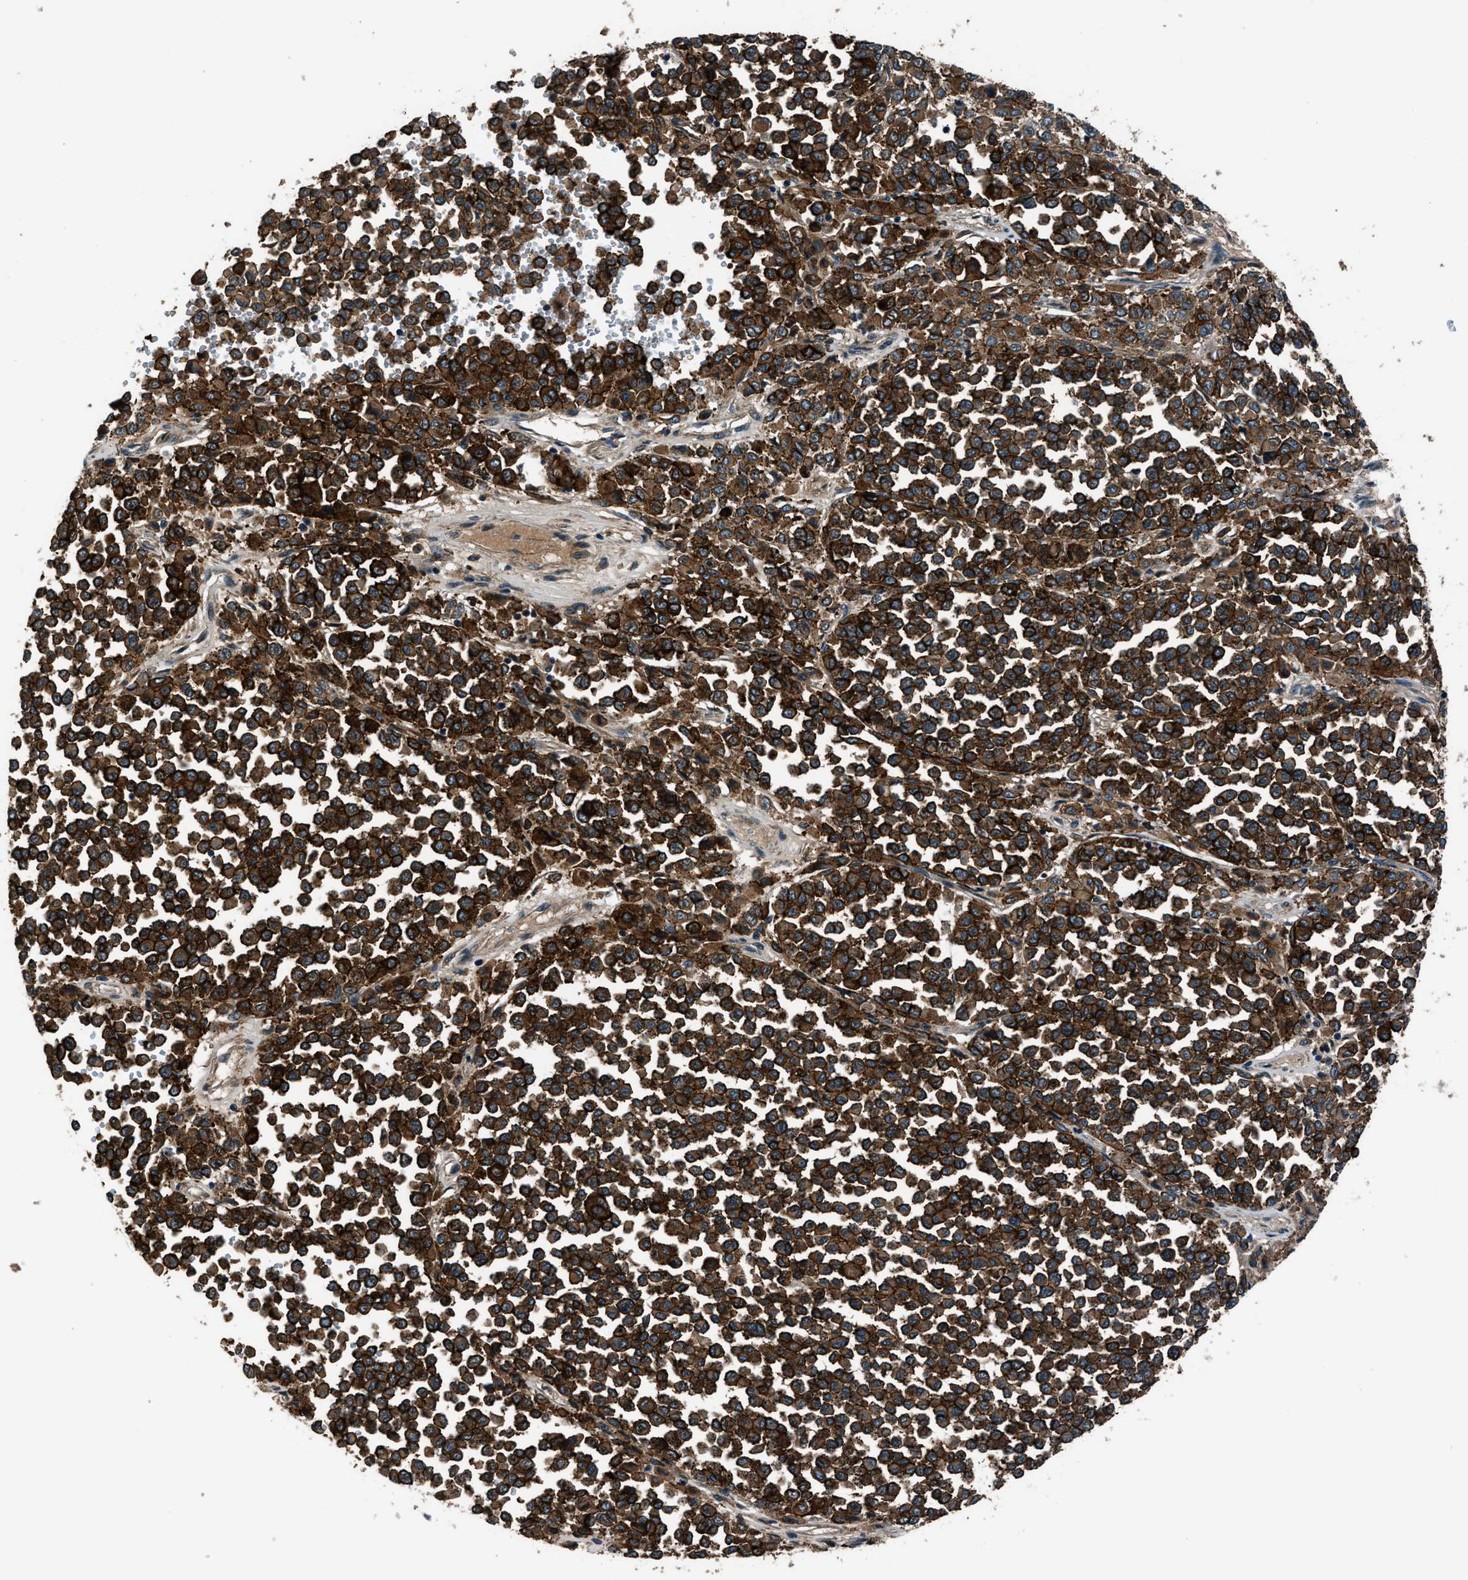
{"staining": {"intensity": "strong", "quantity": ">75%", "location": "cytoplasmic/membranous"}, "tissue": "melanoma", "cell_type": "Tumor cells", "image_type": "cancer", "snomed": [{"axis": "morphology", "description": "Malignant melanoma, Metastatic site"}, {"axis": "topography", "description": "Pancreas"}], "caption": "IHC staining of melanoma, which shows high levels of strong cytoplasmic/membranous staining in approximately >75% of tumor cells indicating strong cytoplasmic/membranous protein expression. The staining was performed using DAB (brown) for protein detection and nuclei were counterstained in hematoxylin (blue).", "gene": "ARHGEF11", "patient": {"sex": "female", "age": 30}}